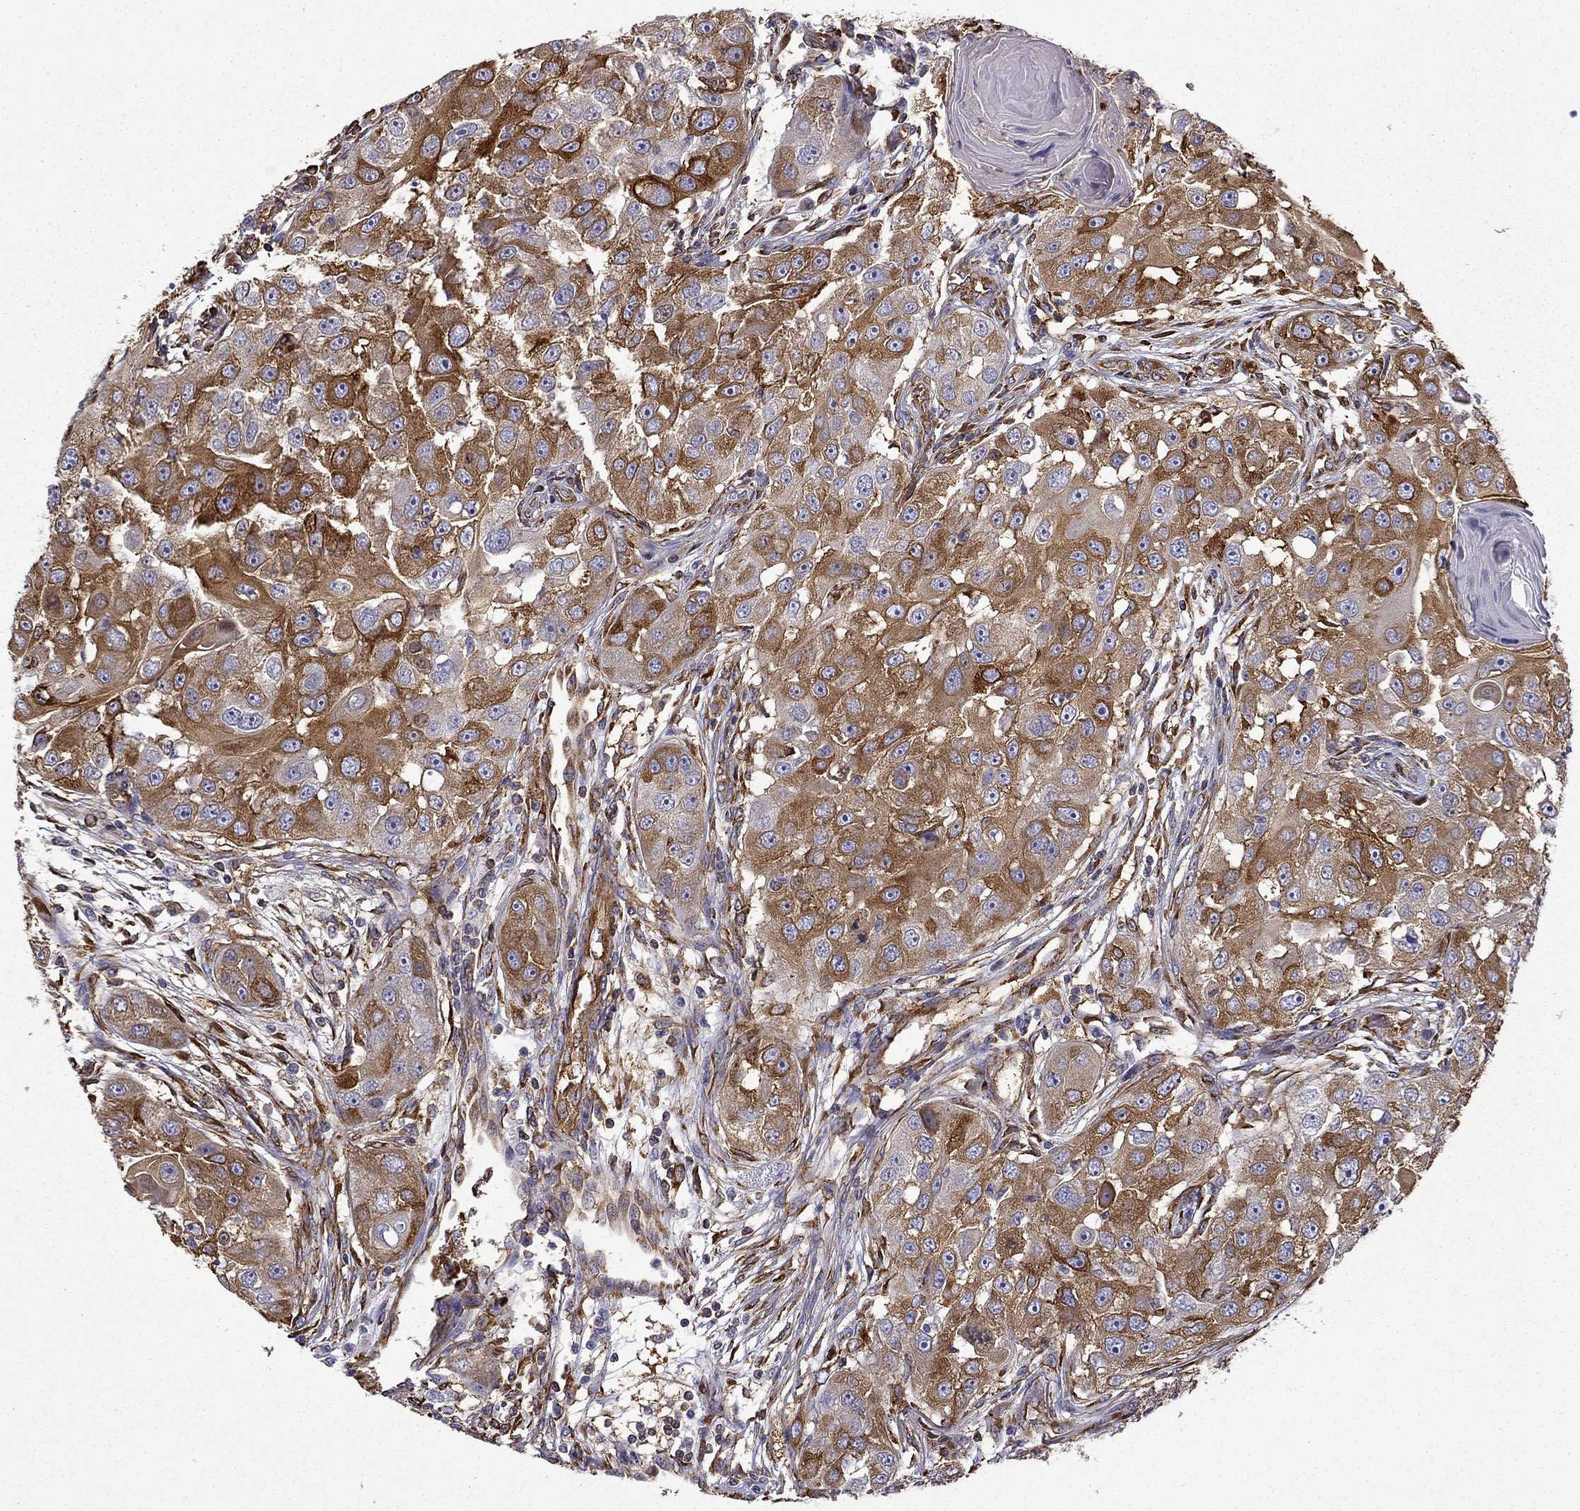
{"staining": {"intensity": "strong", "quantity": ">75%", "location": "cytoplasmic/membranous"}, "tissue": "head and neck cancer", "cell_type": "Tumor cells", "image_type": "cancer", "snomed": [{"axis": "morphology", "description": "Squamous cell carcinoma, NOS"}, {"axis": "topography", "description": "Head-Neck"}], "caption": "This image exhibits immunohistochemistry staining of squamous cell carcinoma (head and neck), with high strong cytoplasmic/membranous positivity in about >75% of tumor cells.", "gene": "MAP4", "patient": {"sex": "male", "age": 51}}